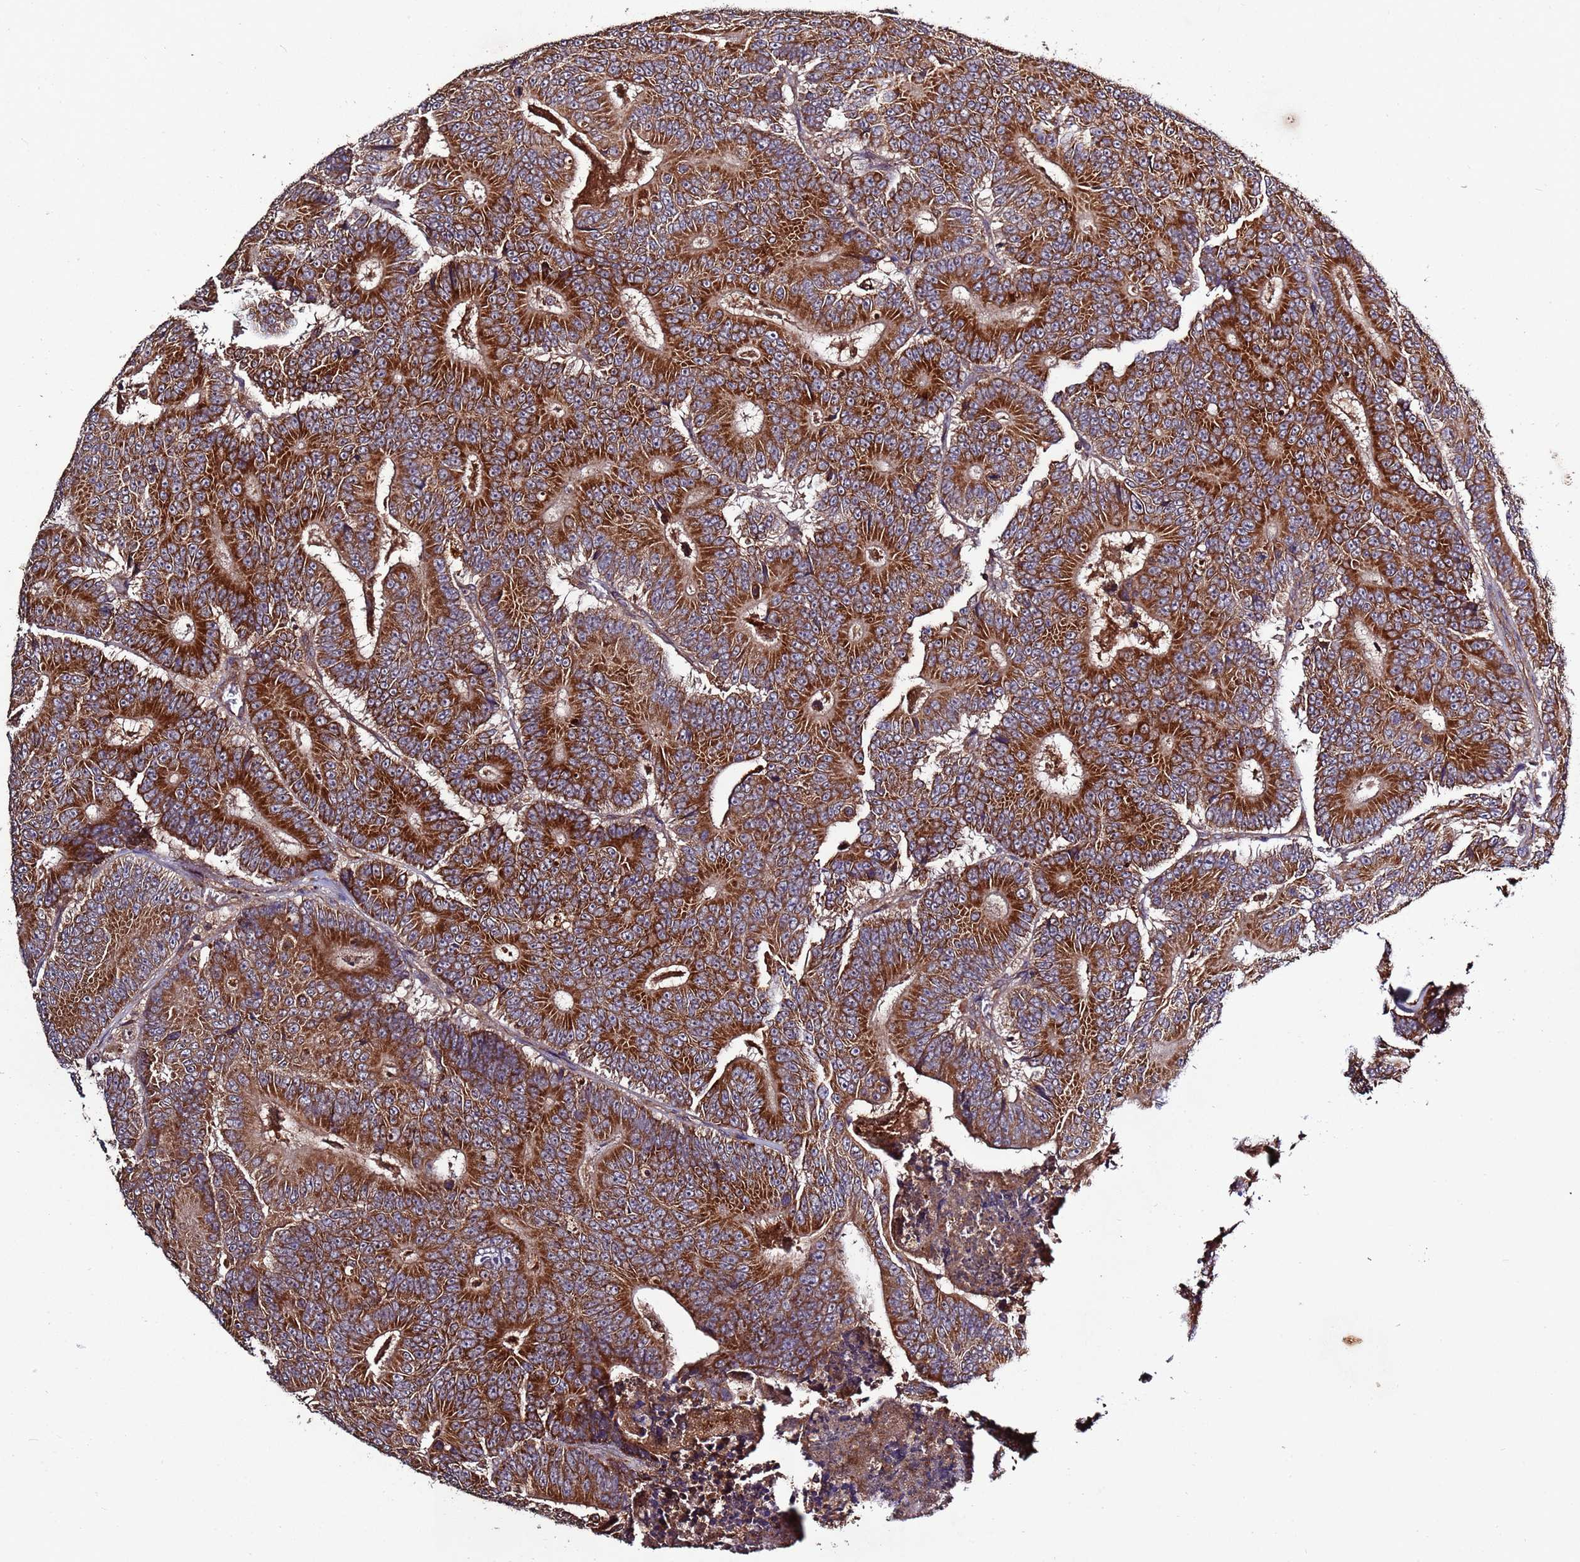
{"staining": {"intensity": "strong", "quantity": ">75%", "location": "cytoplasmic/membranous"}, "tissue": "colorectal cancer", "cell_type": "Tumor cells", "image_type": "cancer", "snomed": [{"axis": "morphology", "description": "Adenocarcinoma, NOS"}, {"axis": "topography", "description": "Colon"}], "caption": "Protein staining of colorectal cancer (adenocarcinoma) tissue exhibits strong cytoplasmic/membranous positivity in approximately >75% of tumor cells.", "gene": "RPS15A", "patient": {"sex": "male", "age": 83}}